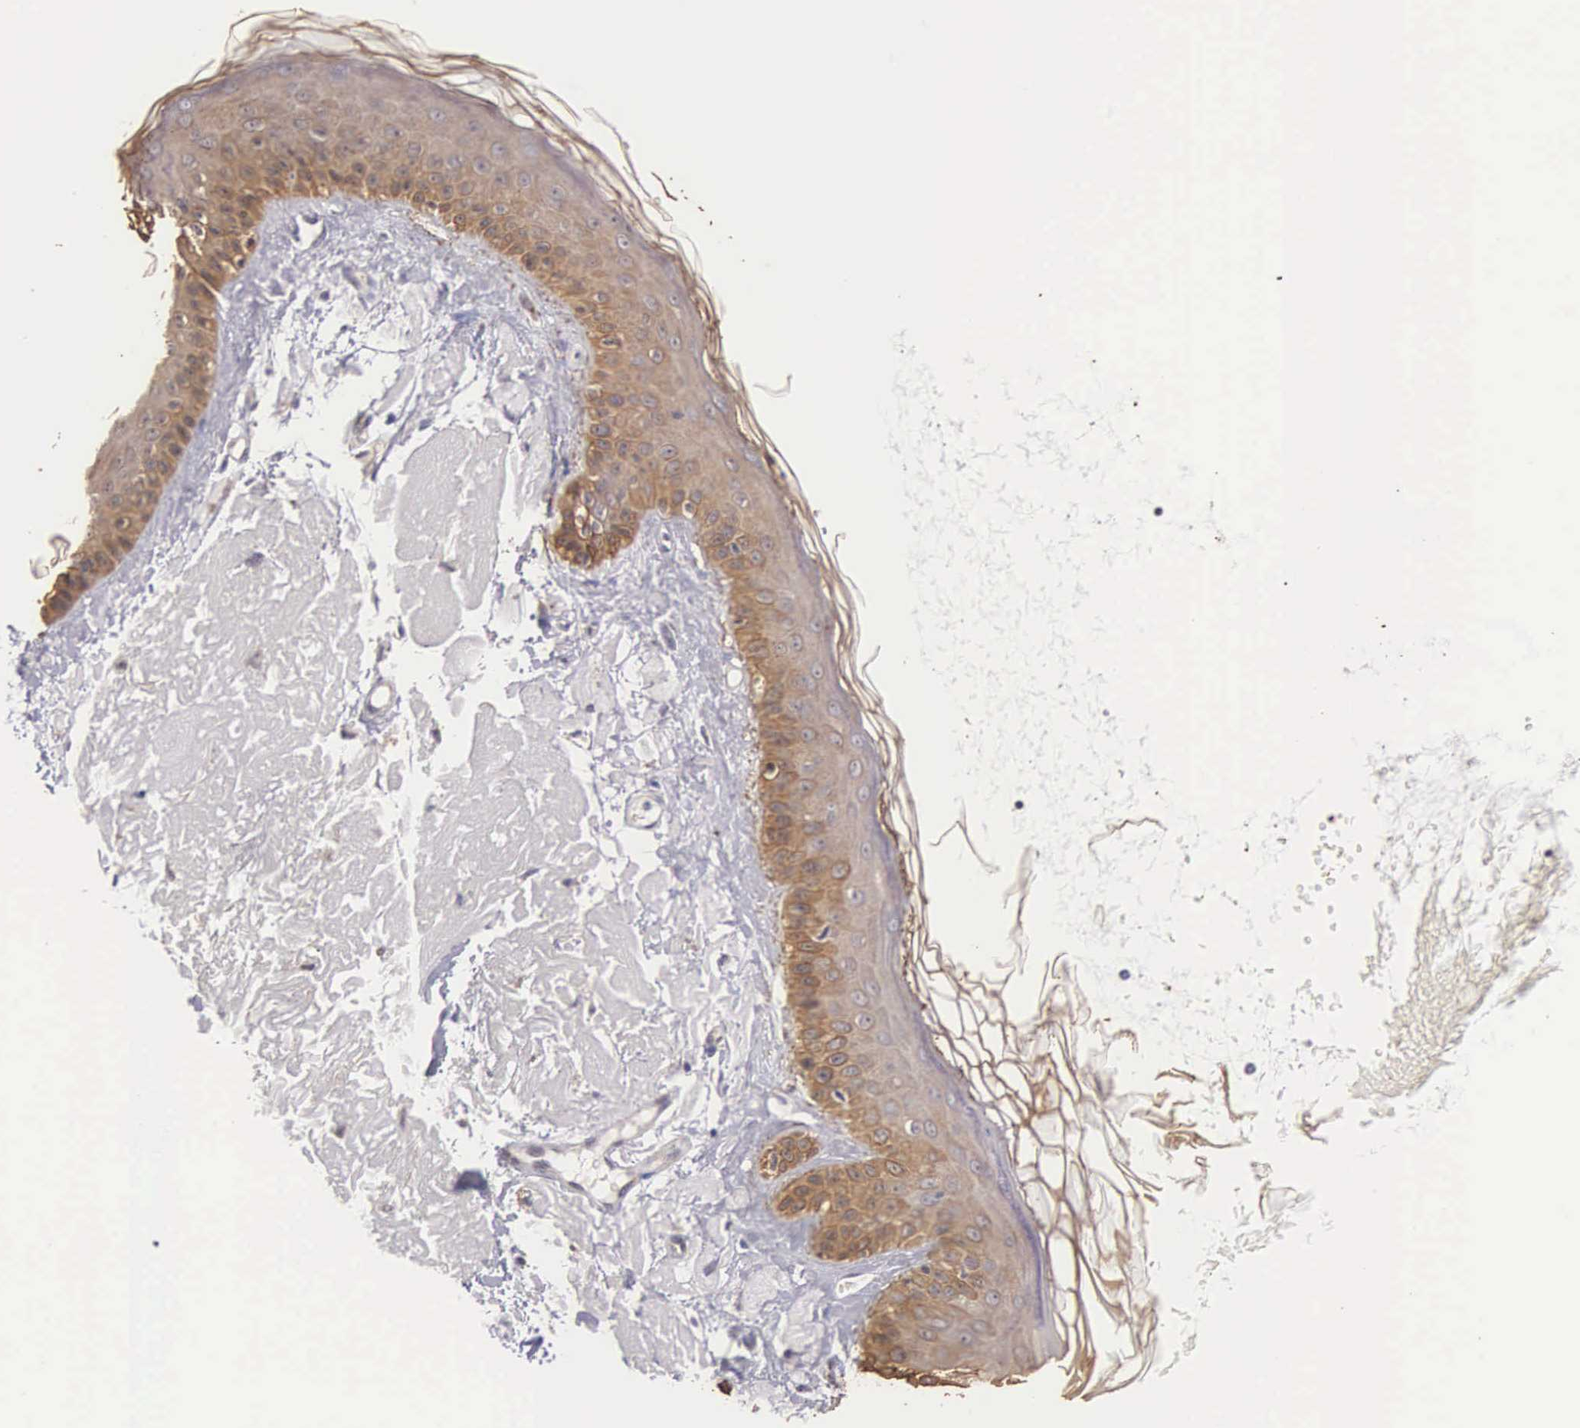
{"staining": {"intensity": "moderate", "quantity": ">75%", "location": "cytoplasmic/membranous"}, "tissue": "skin cancer", "cell_type": "Tumor cells", "image_type": "cancer", "snomed": [{"axis": "morphology", "description": "Squamous cell carcinoma, NOS"}, {"axis": "topography", "description": "Skin"}], "caption": "Immunohistochemical staining of human squamous cell carcinoma (skin) shows medium levels of moderate cytoplasmic/membranous protein positivity in about >75% of tumor cells. The staining was performed using DAB, with brown indicating positive protein expression. Nuclei are stained blue with hematoxylin.", "gene": "PIR", "patient": {"sex": "female", "age": 89}}